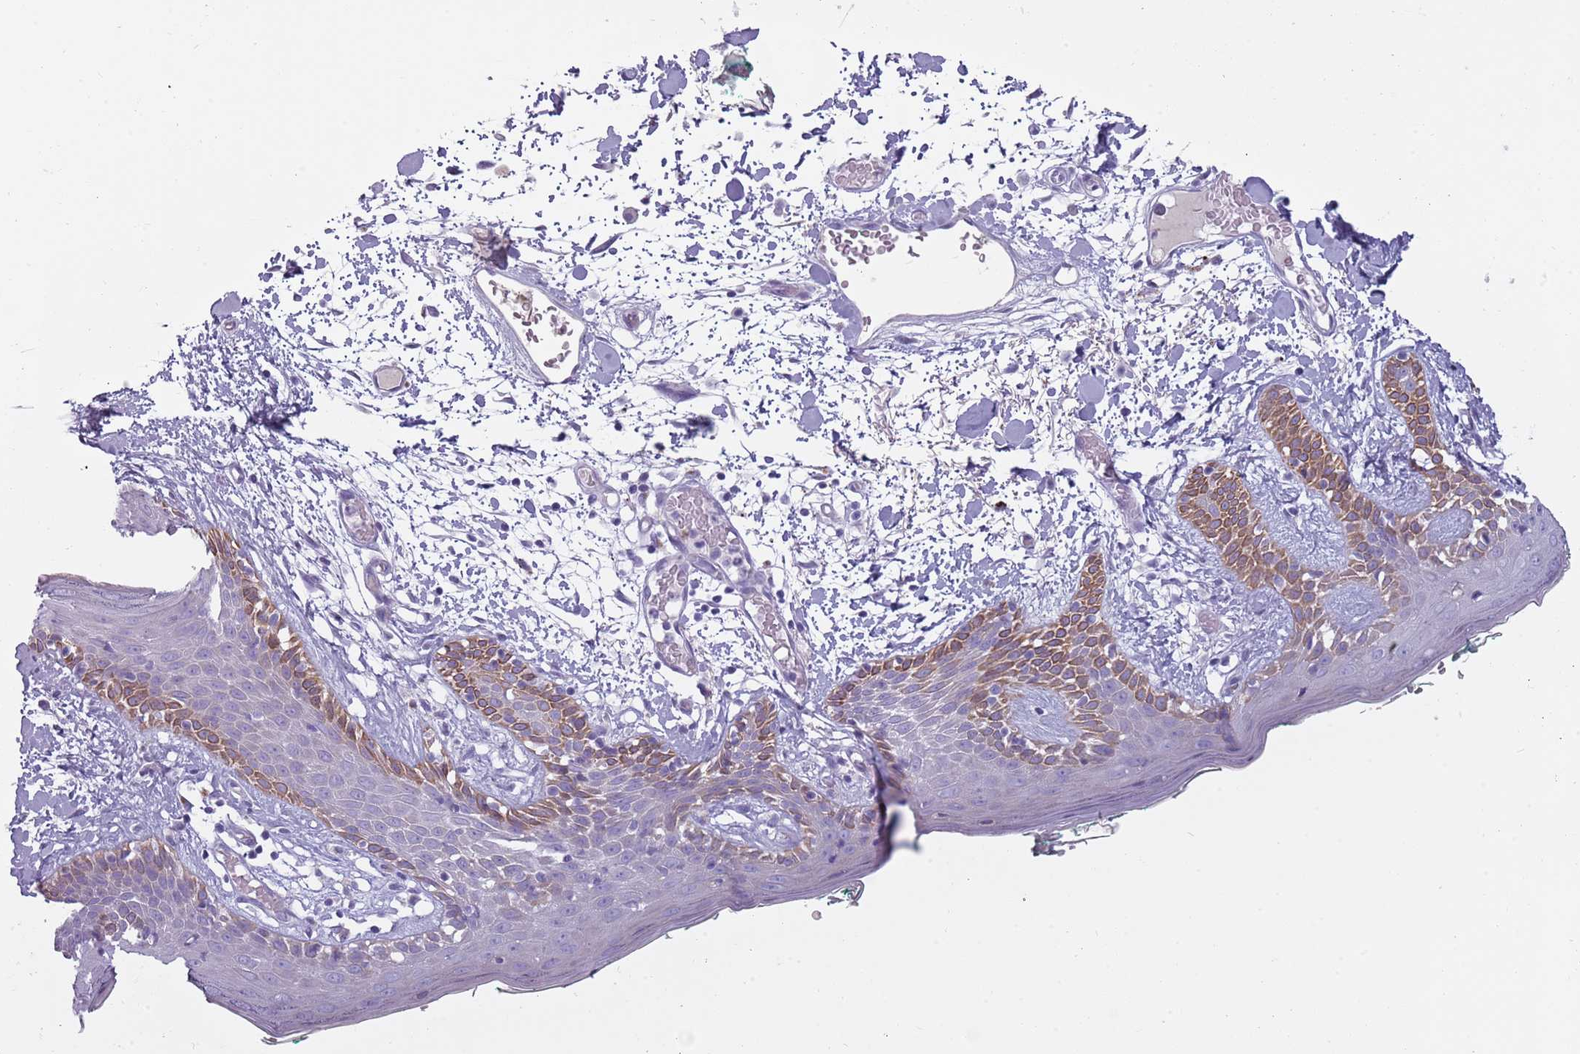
{"staining": {"intensity": "negative", "quantity": "none", "location": "none"}, "tissue": "skin", "cell_type": "Fibroblasts", "image_type": "normal", "snomed": [{"axis": "morphology", "description": "Normal tissue, NOS"}, {"axis": "topography", "description": "Skin"}], "caption": "A histopathology image of human skin is negative for staining in fibroblasts. (Immunohistochemistry, brightfield microscopy, high magnification).", "gene": "NWD2", "patient": {"sex": "male", "age": 79}}